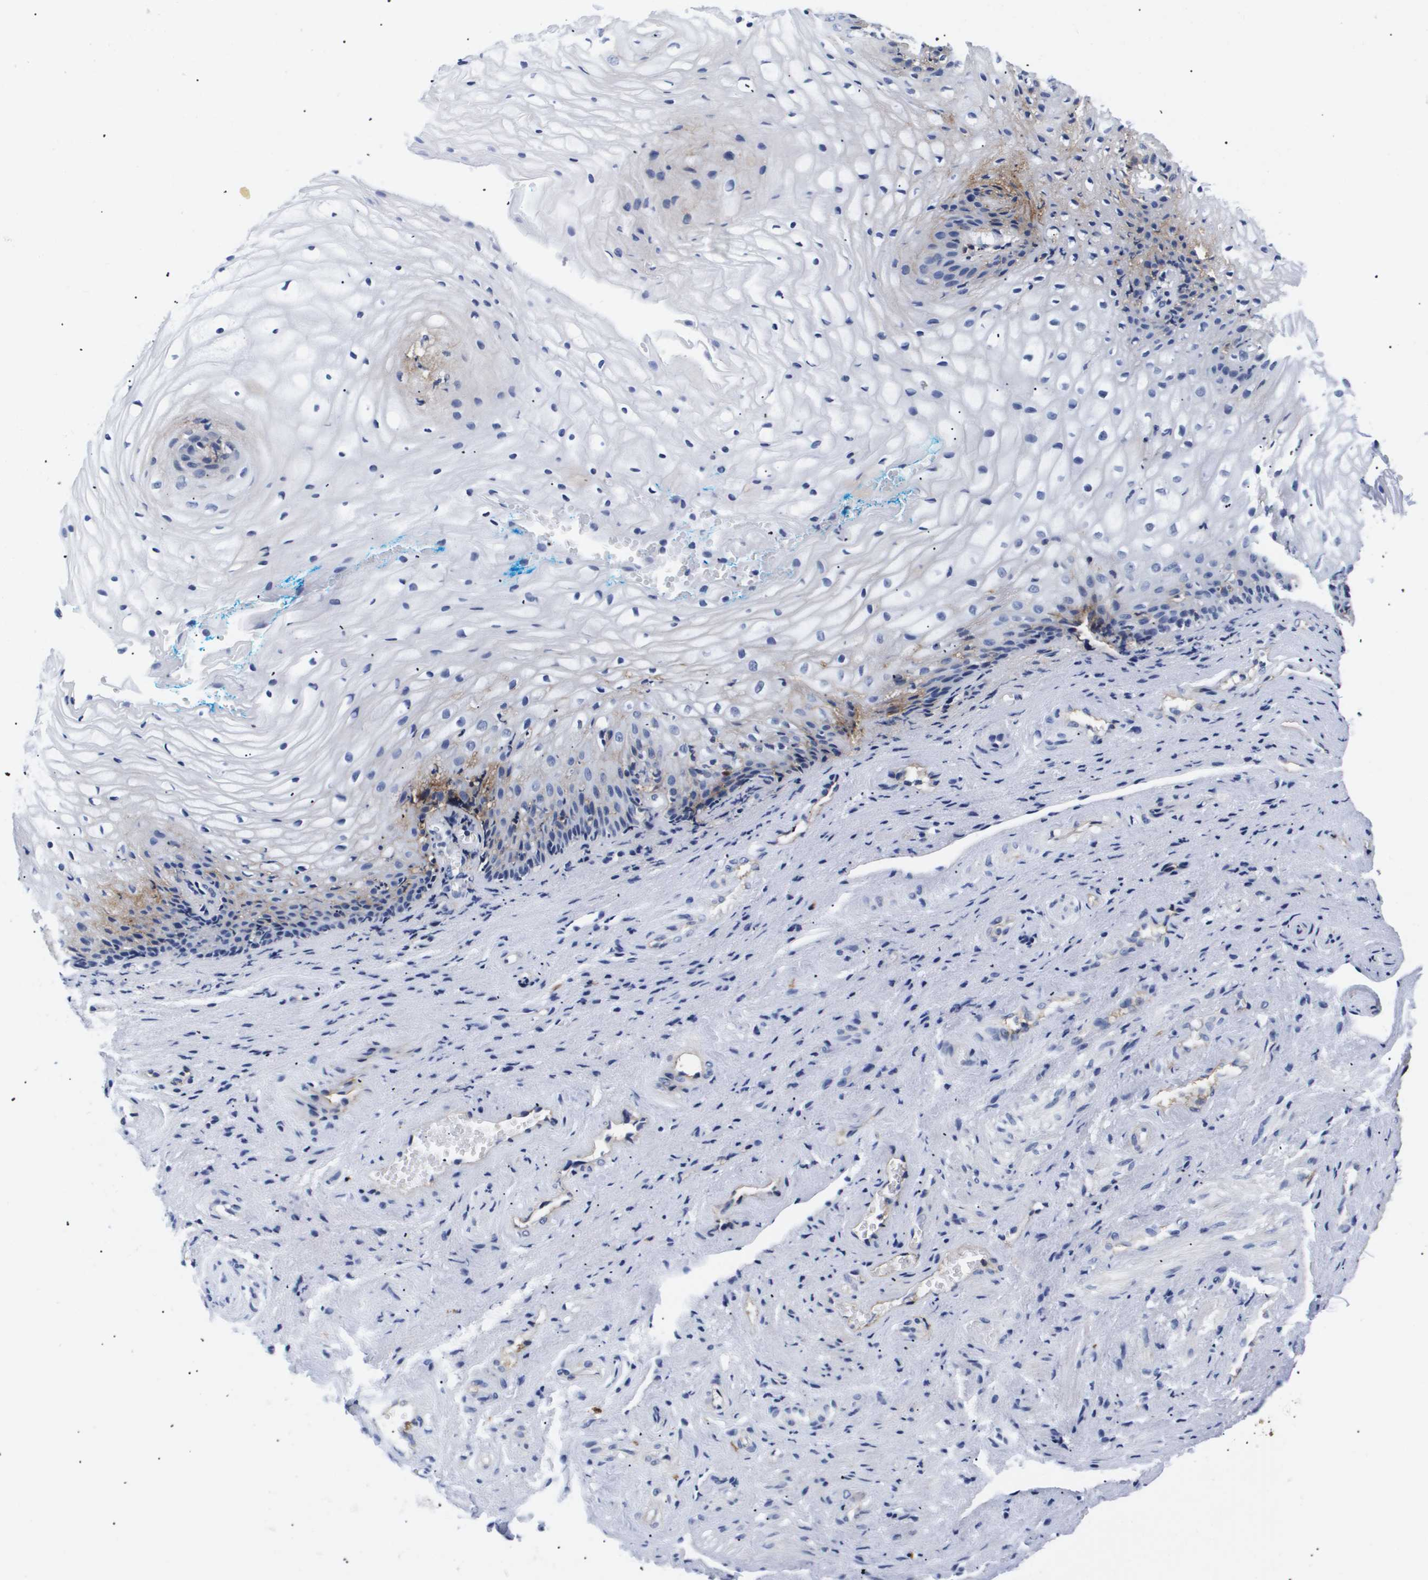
{"staining": {"intensity": "weak", "quantity": "<25%", "location": "cytoplasmic/membranous"}, "tissue": "vagina", "cell_type": "Squamous epithelial cells", "image_type": "normal", "snomed": [{"axis": "morphology", "description": "Normal tissue, NOS"}, {"axis": "topography", "description": "Vagina"}], "caption": "DAB (3,3'-diaminobenzidine) immunohistochemical staining of normal vagina exhibits no significant staining in squamous epithelial cells.", "gene": "SHD", "patient": {"sex": "female", "age": 34}}